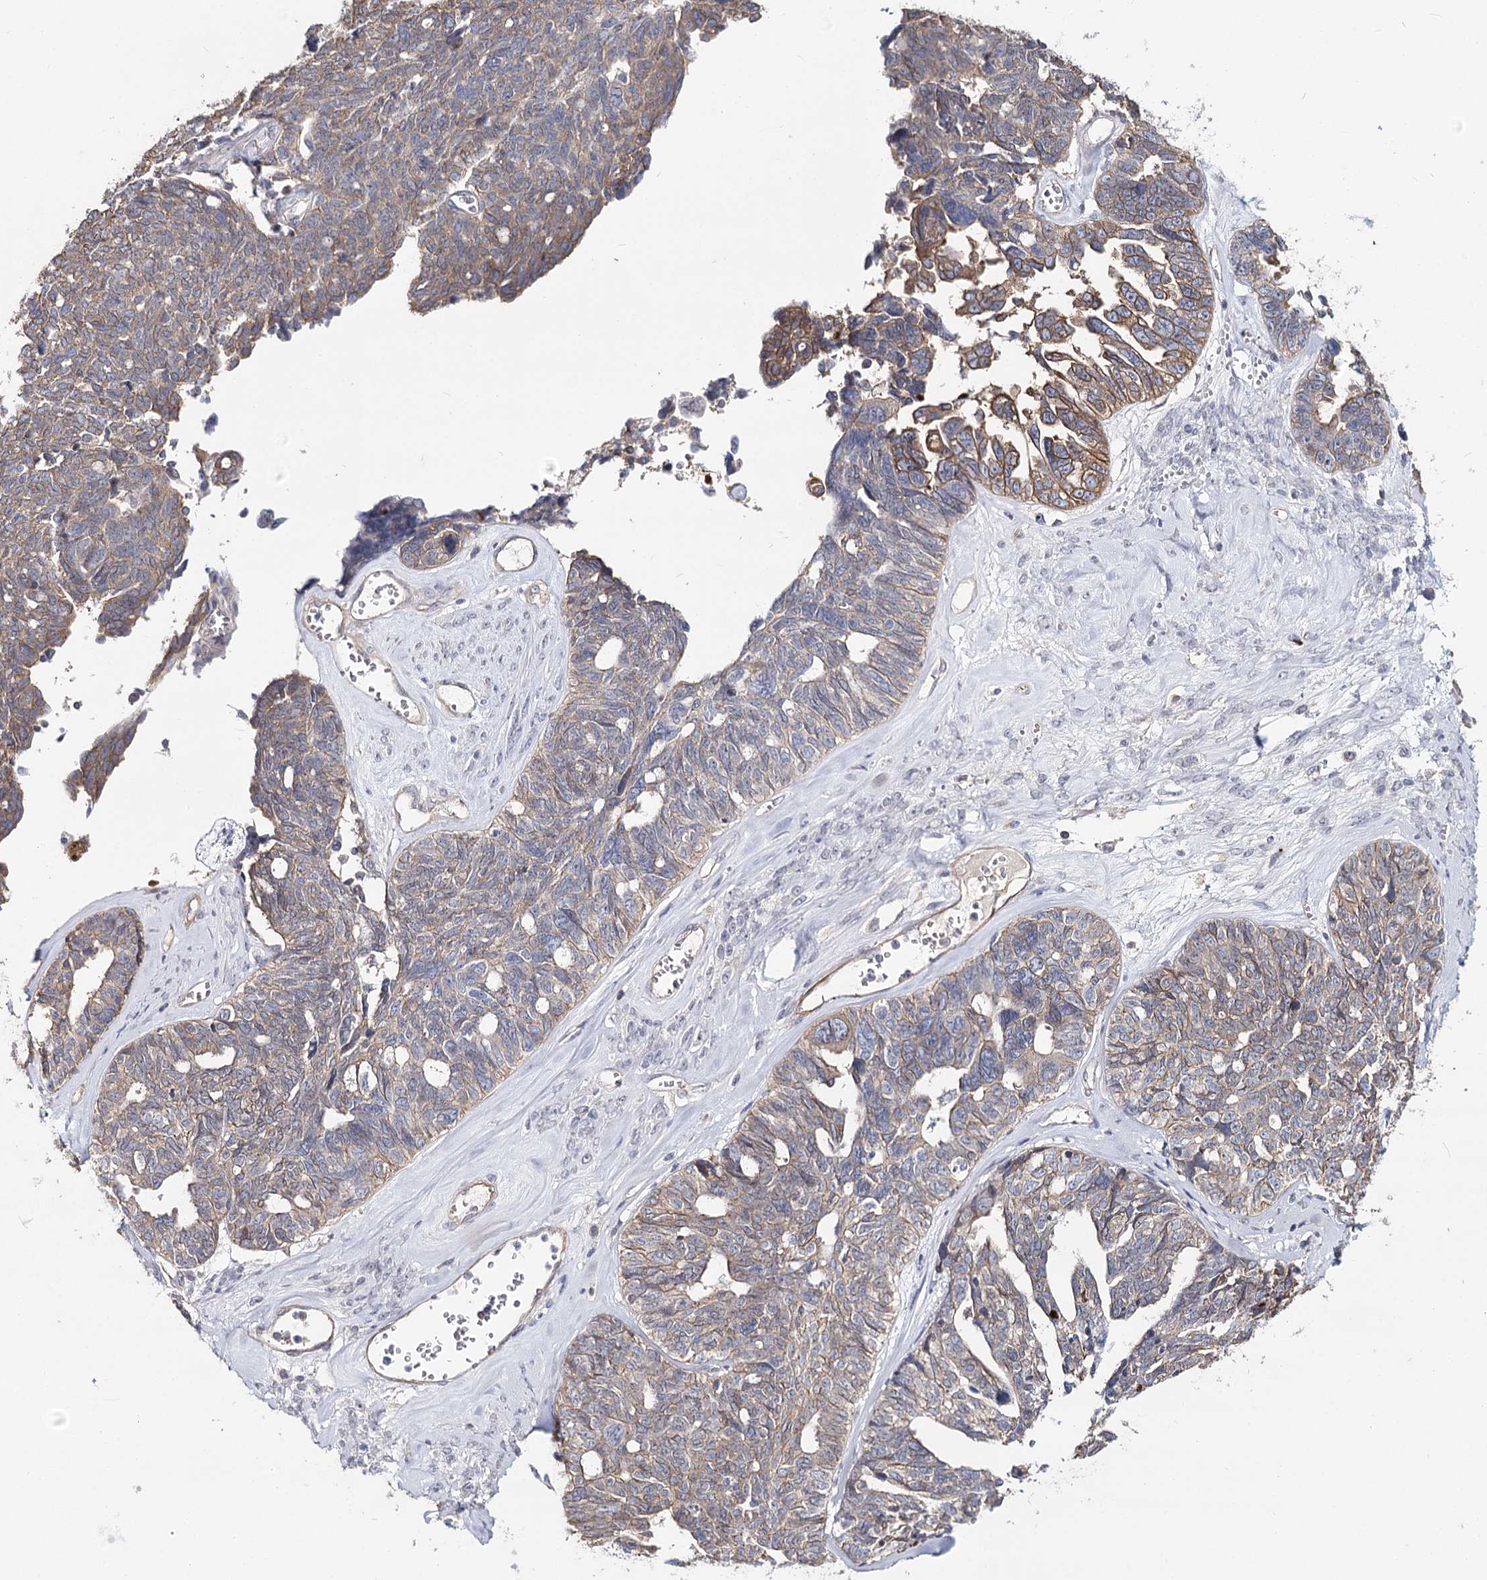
{"staining": {"intensity": "moderate", "quantity": "<25%", "location": "cytoplasmic/membranous"}, "tissue": "ovarian cancer", "cell_type": "Tumor cells", "image_type": "cancer", "snomed": [{"axis": "morphology", "description": "Cystadenocarcinoma, serous, NOS"}, {"axis": "topography", "description": "Ovary"}], "caption": "The immunohistochemical stain labels moderate cytoplasmic/membranous expression in tumor cells of serous cystadenocarcinoma (ovarian) tissue. (DAB IHC, brown staining for protein, blue staining for nuclei).", "gene": "TMEM218", "patient": {"sex": "female", "age": 79}}